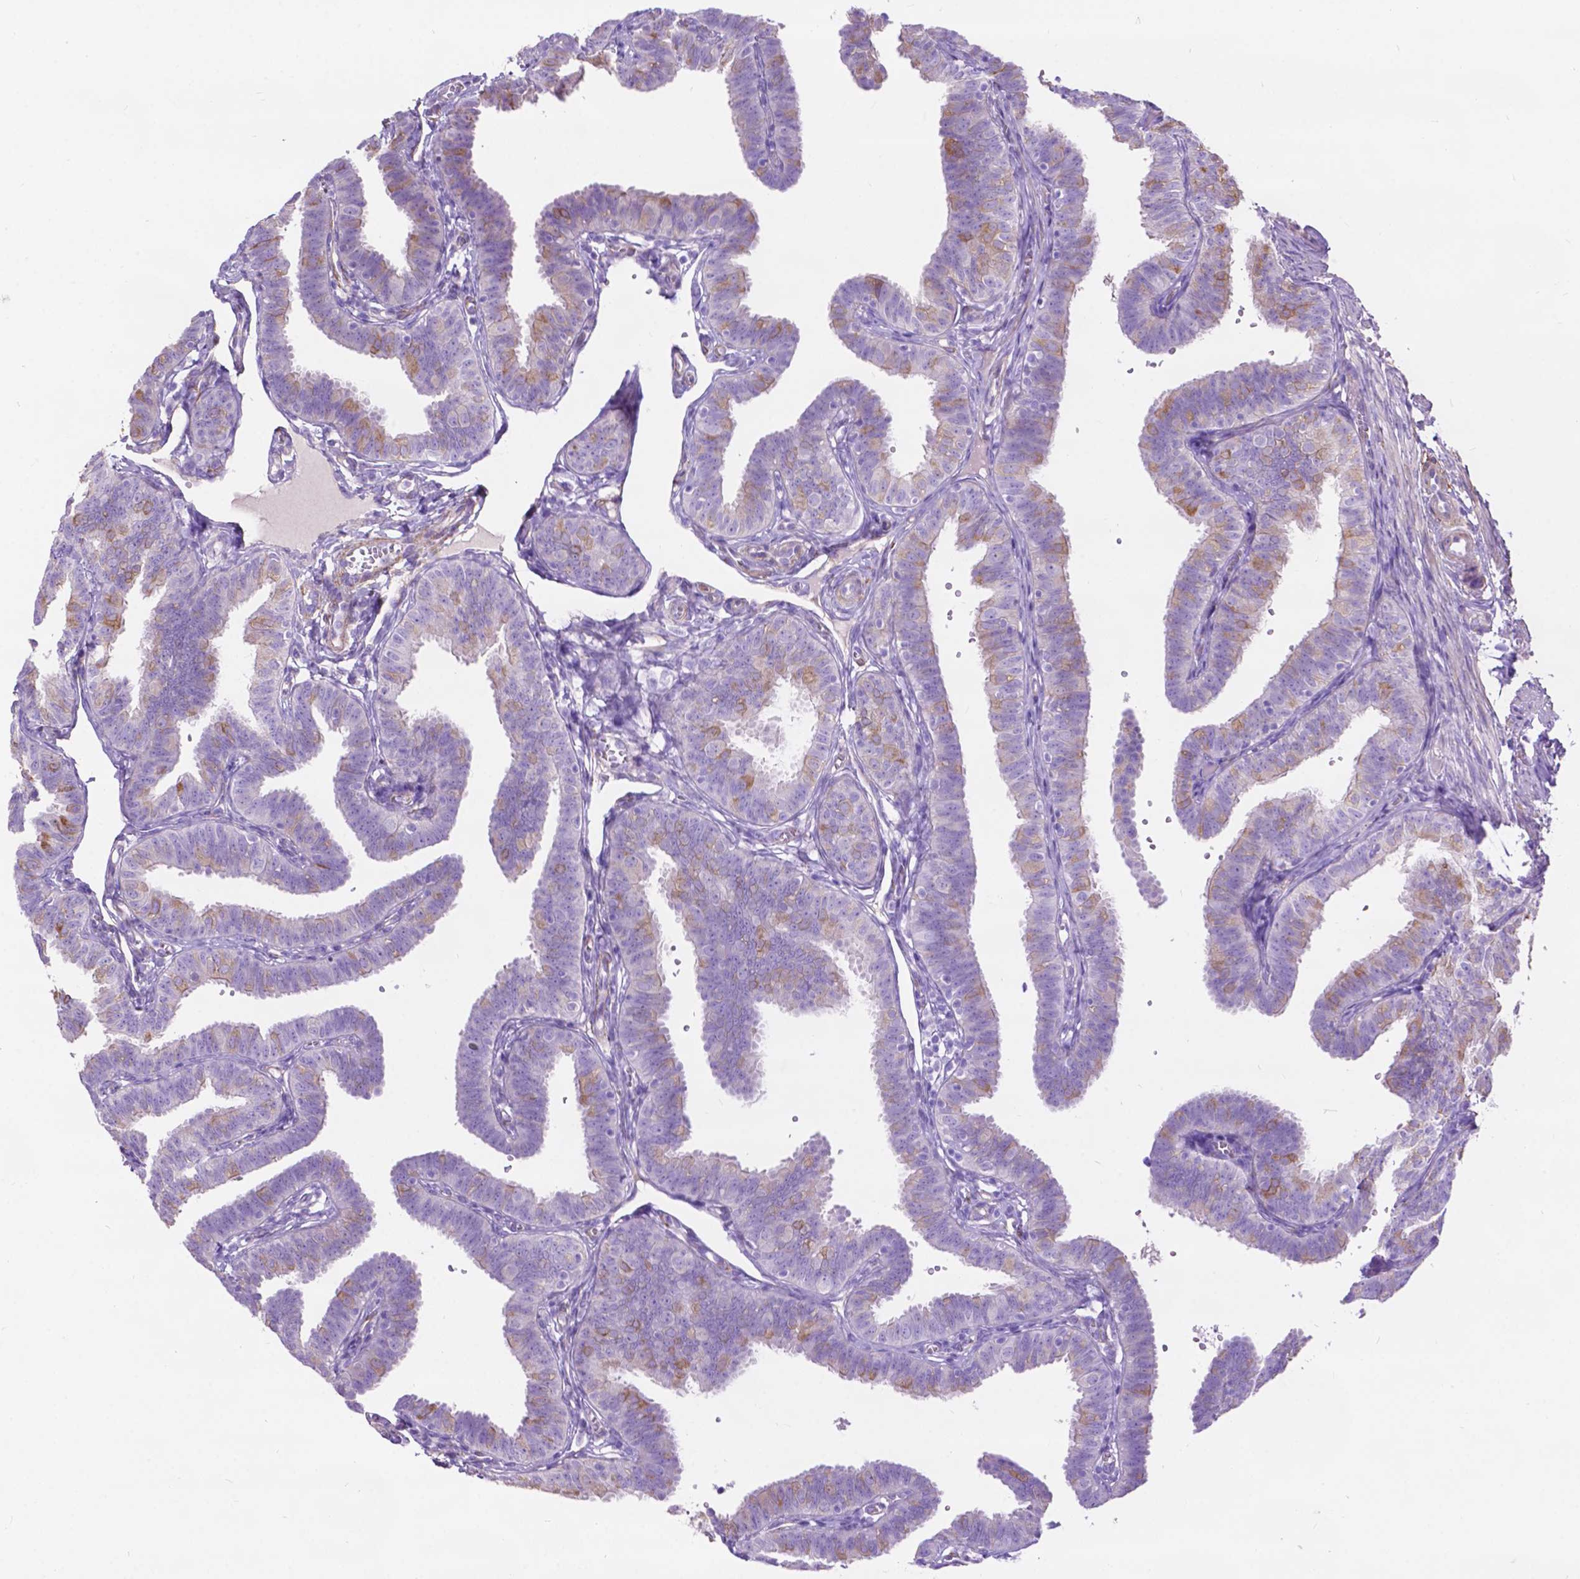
{"staining": {"intensity": "moderate", "quantity": "25%-75%", "location": "cytoplasmic/membranous"}, "tissue": "fallopian tube", "cell_type": "Glandular cells", "image_type": "normal", "snomed": [{"axis": "morphology", "description": "Normal tissue, NOS"}, {"axis": "topography", "description": "Fallopian tube"}], "caption": "Moderate cytoplasmic/membranous protein expression is seen in about 25%-75% of glandular cells in fallopian tube. (IHC, brightfield microscopy, high magnification).", "gene": "PCDHA12", "patient": {"sex": "female", "age": 25}}